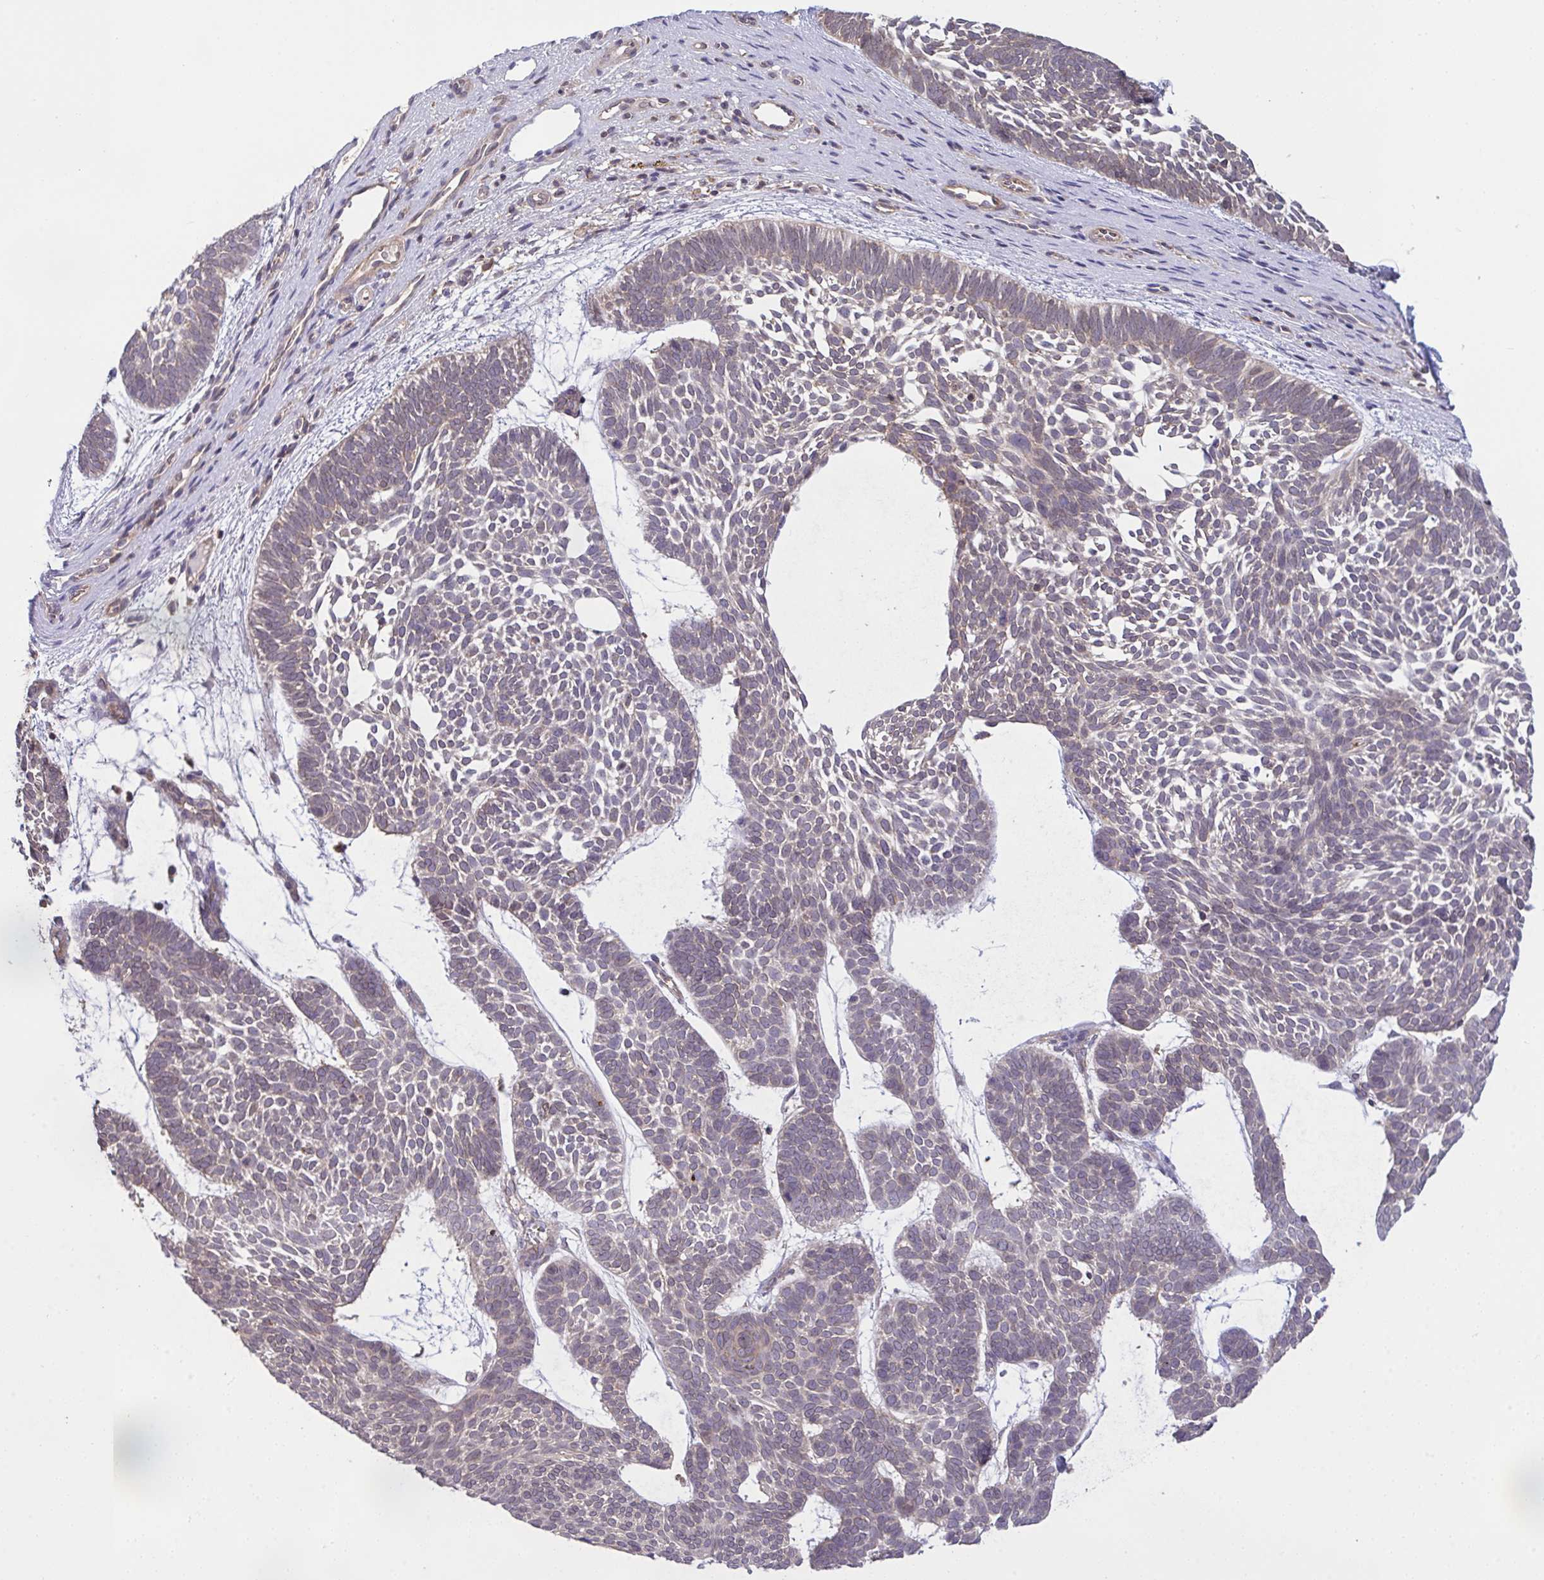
{"staining": {"intensity": "negative", "quantity": "none", "location": "none"}, "tissue": "skin cancer", "cell_type": "Tumor cells", "image_type": "cancer", "snomed": [{"axis": "morphology", "description": "Basal cell carcinoma"}, {"axis": "topography", "description": "Skin"}, {"axis": "topography", "description": "Skin of face"}], "caption": "The photomicrograph displays no staining of tumor cells in skin cancer.", "gene": "PPM1H", "patient": {"sex": "male", "age": 83}}